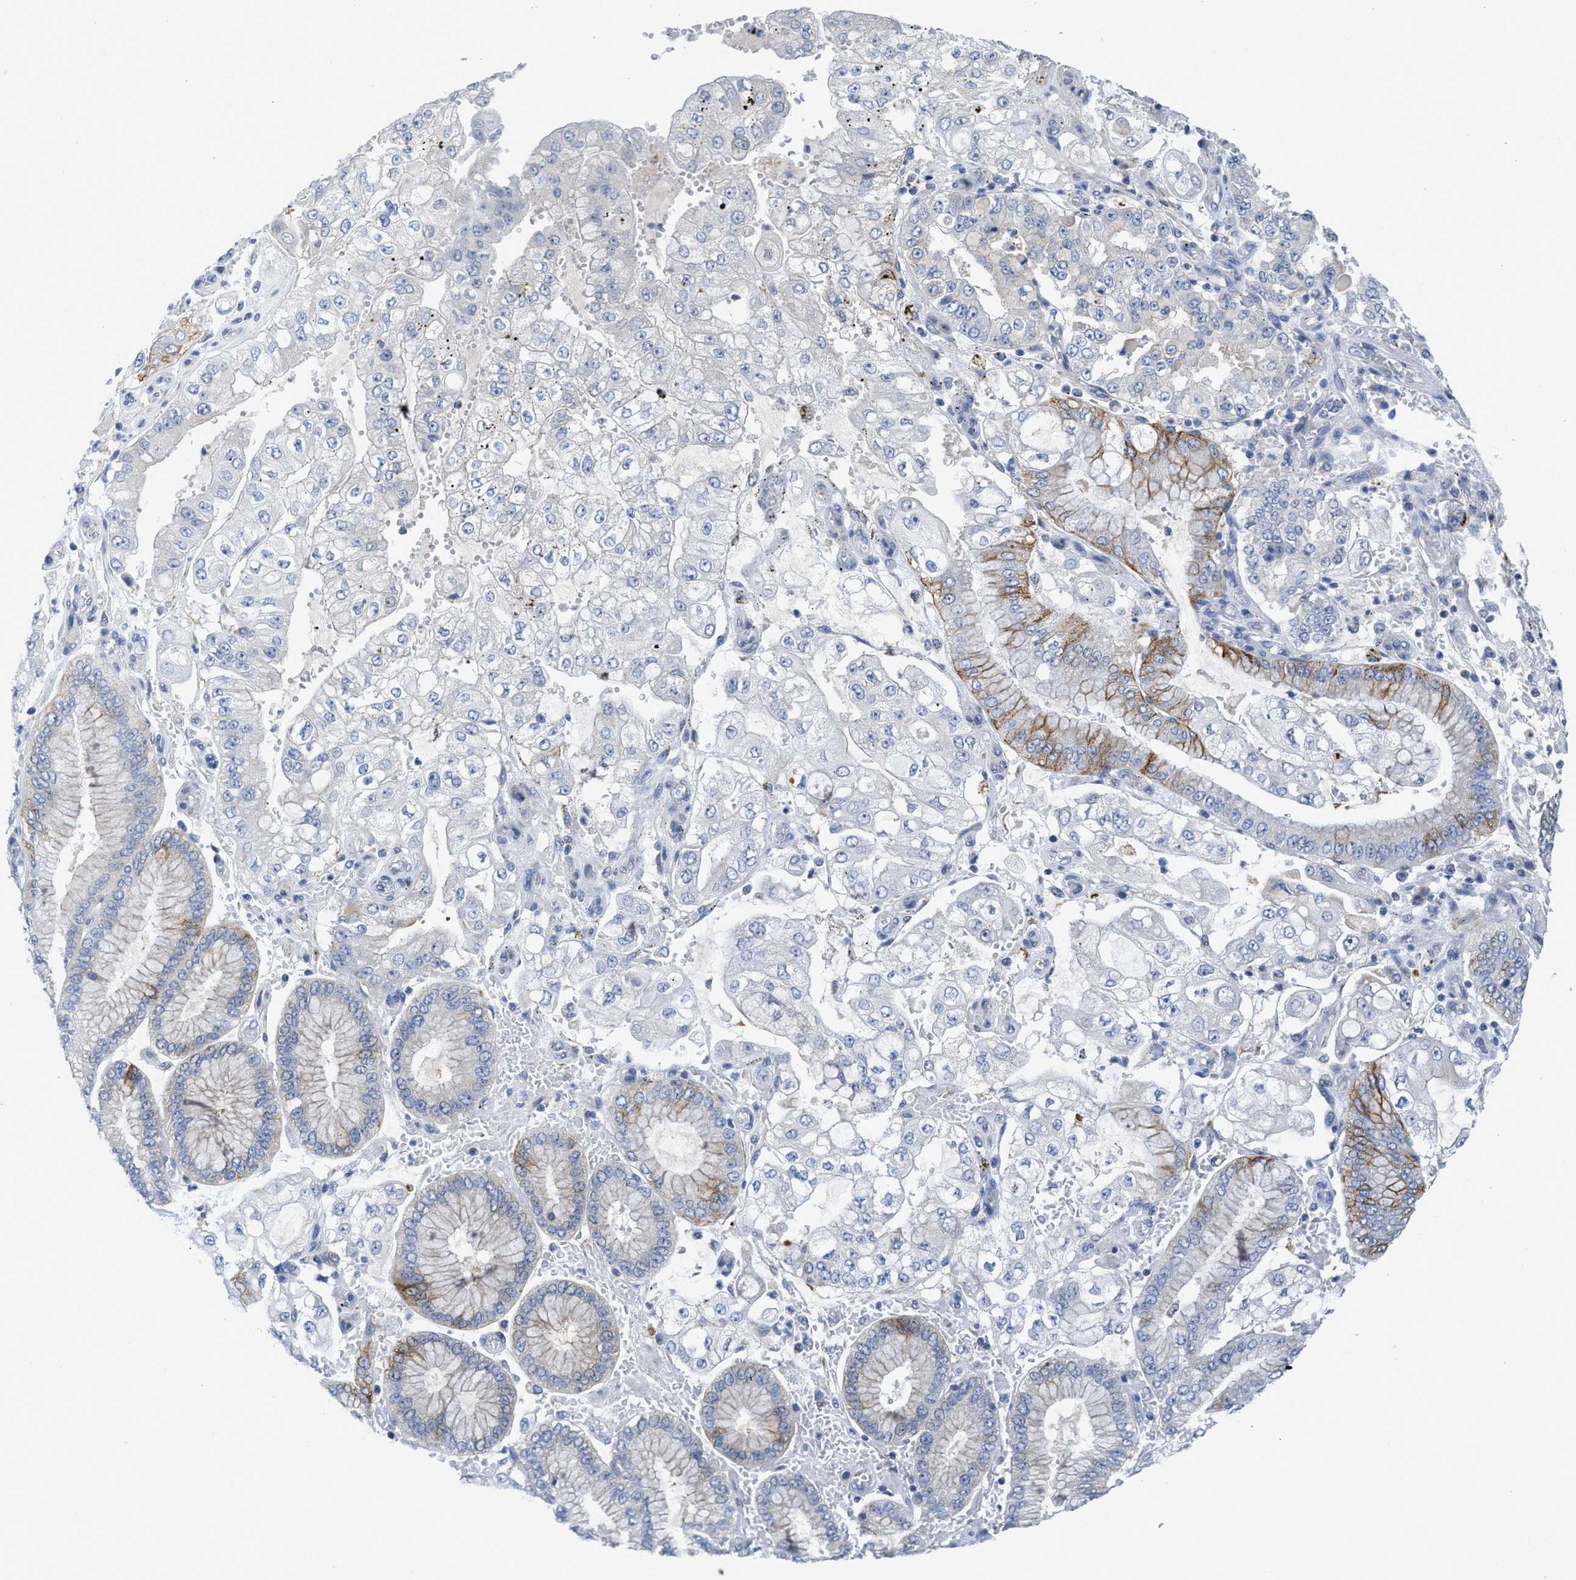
{"staining": {"intensity": "moderate", "quantity": "<25%", "location": "cytoplasmic/membranous"}, "tissue": "stomach cancer", "cell_type": "Tumor cells", "image_type": "cancer", "snomed": [{"axis": "morphology", "description": "Adenocarcinoma, NOS"}, {"axis": "topography", "description": "Stomach"}], "caption": "Immunohistochemical staining of human stomach adenocarcinoma demonstrates moderate cytoplasmic/membranous protein staining in about <25% of tumor cells.", "gene": "GATD3", "patient": {"sex": "male", "age": 76}}